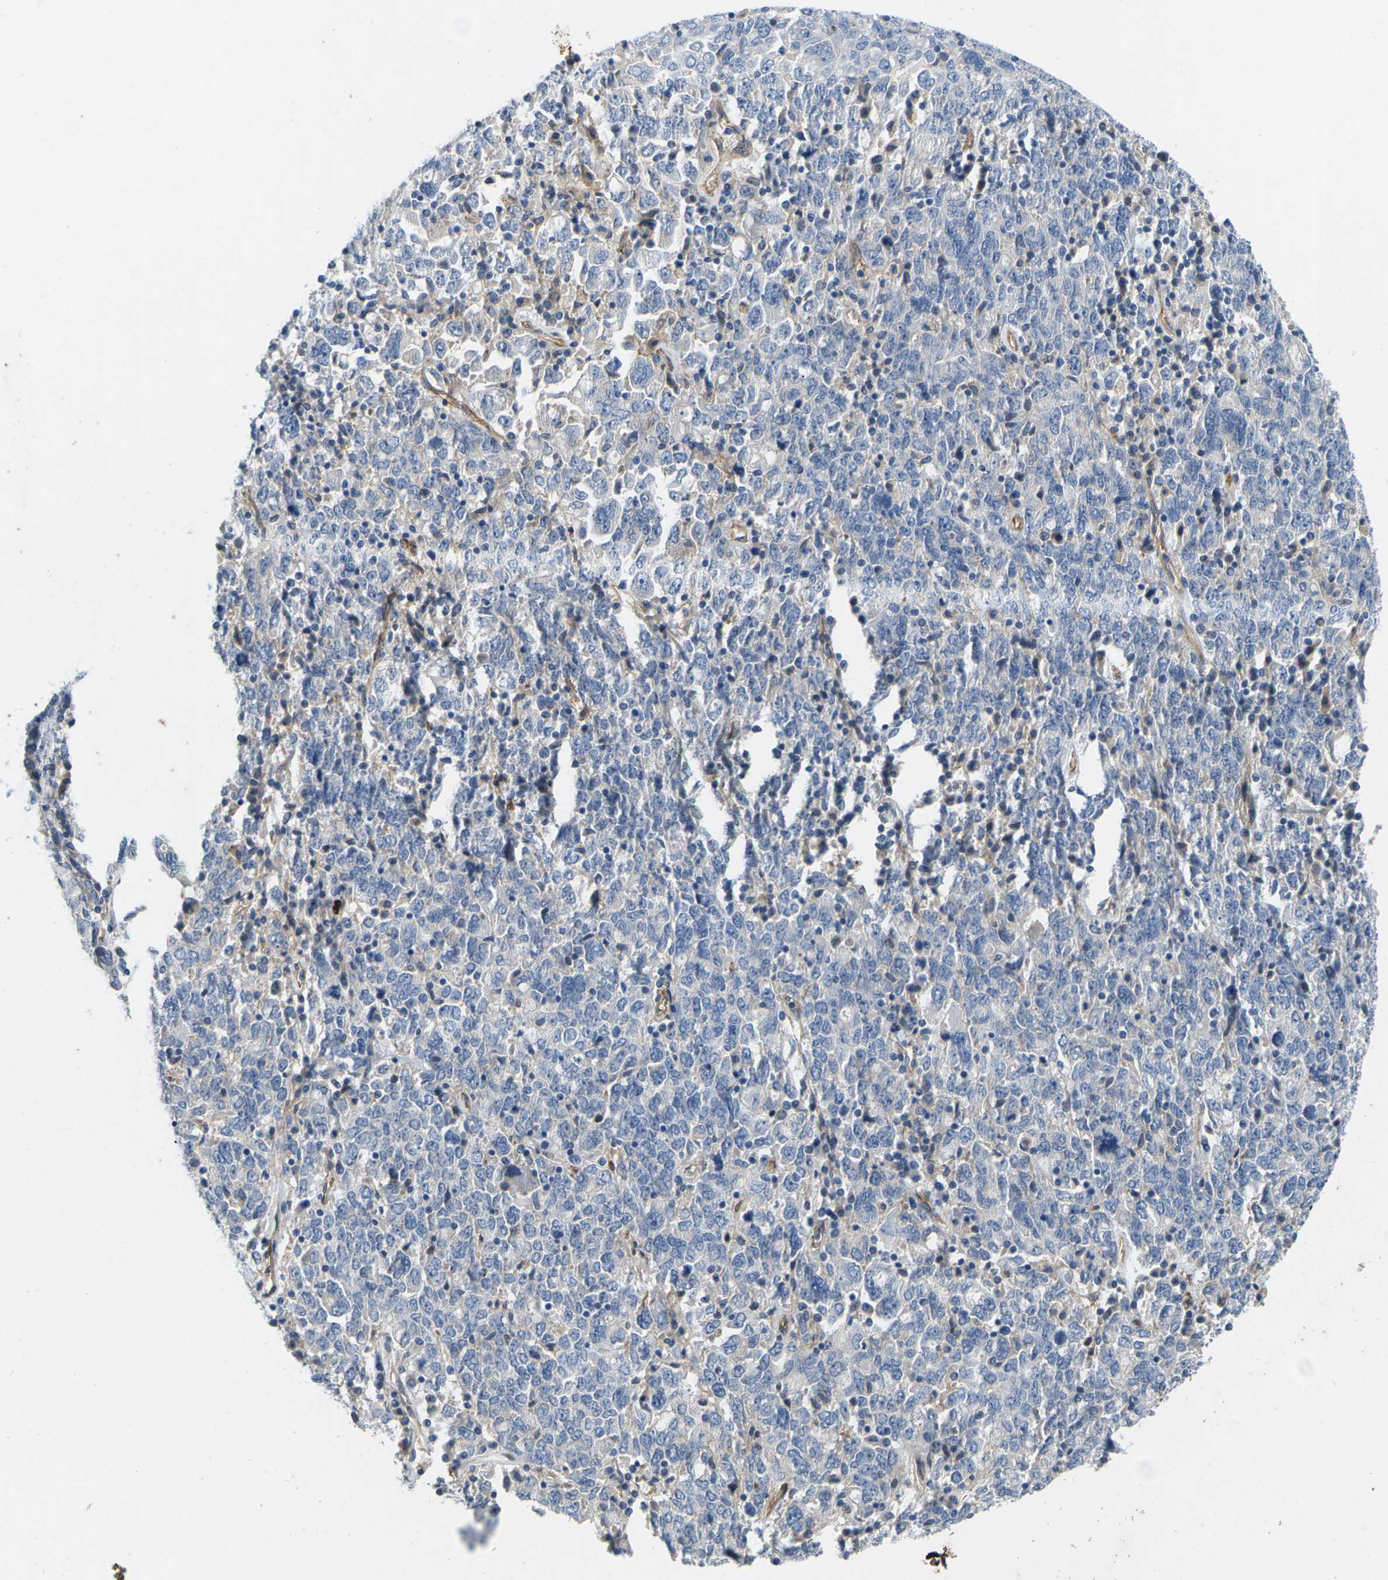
{"staining": {"intensity": "negative", "quantity": "none", "location": "none"}, "tissue": "ovarian cancer", "cell_type": "Tumor cells", "image_type": "cancer", "snomed": [{"axis": "morphology", "description": "Carcinoma, endometroid"}, {"axis": "topography", "description": "Ovary"}], "caption": "IHC histopathology image of ovarian cancer stained for a protein (brown), which reveals no expression in tumor cells.", "gene": "ITGA5", "patient": {"sex": "female", "age": 62}}